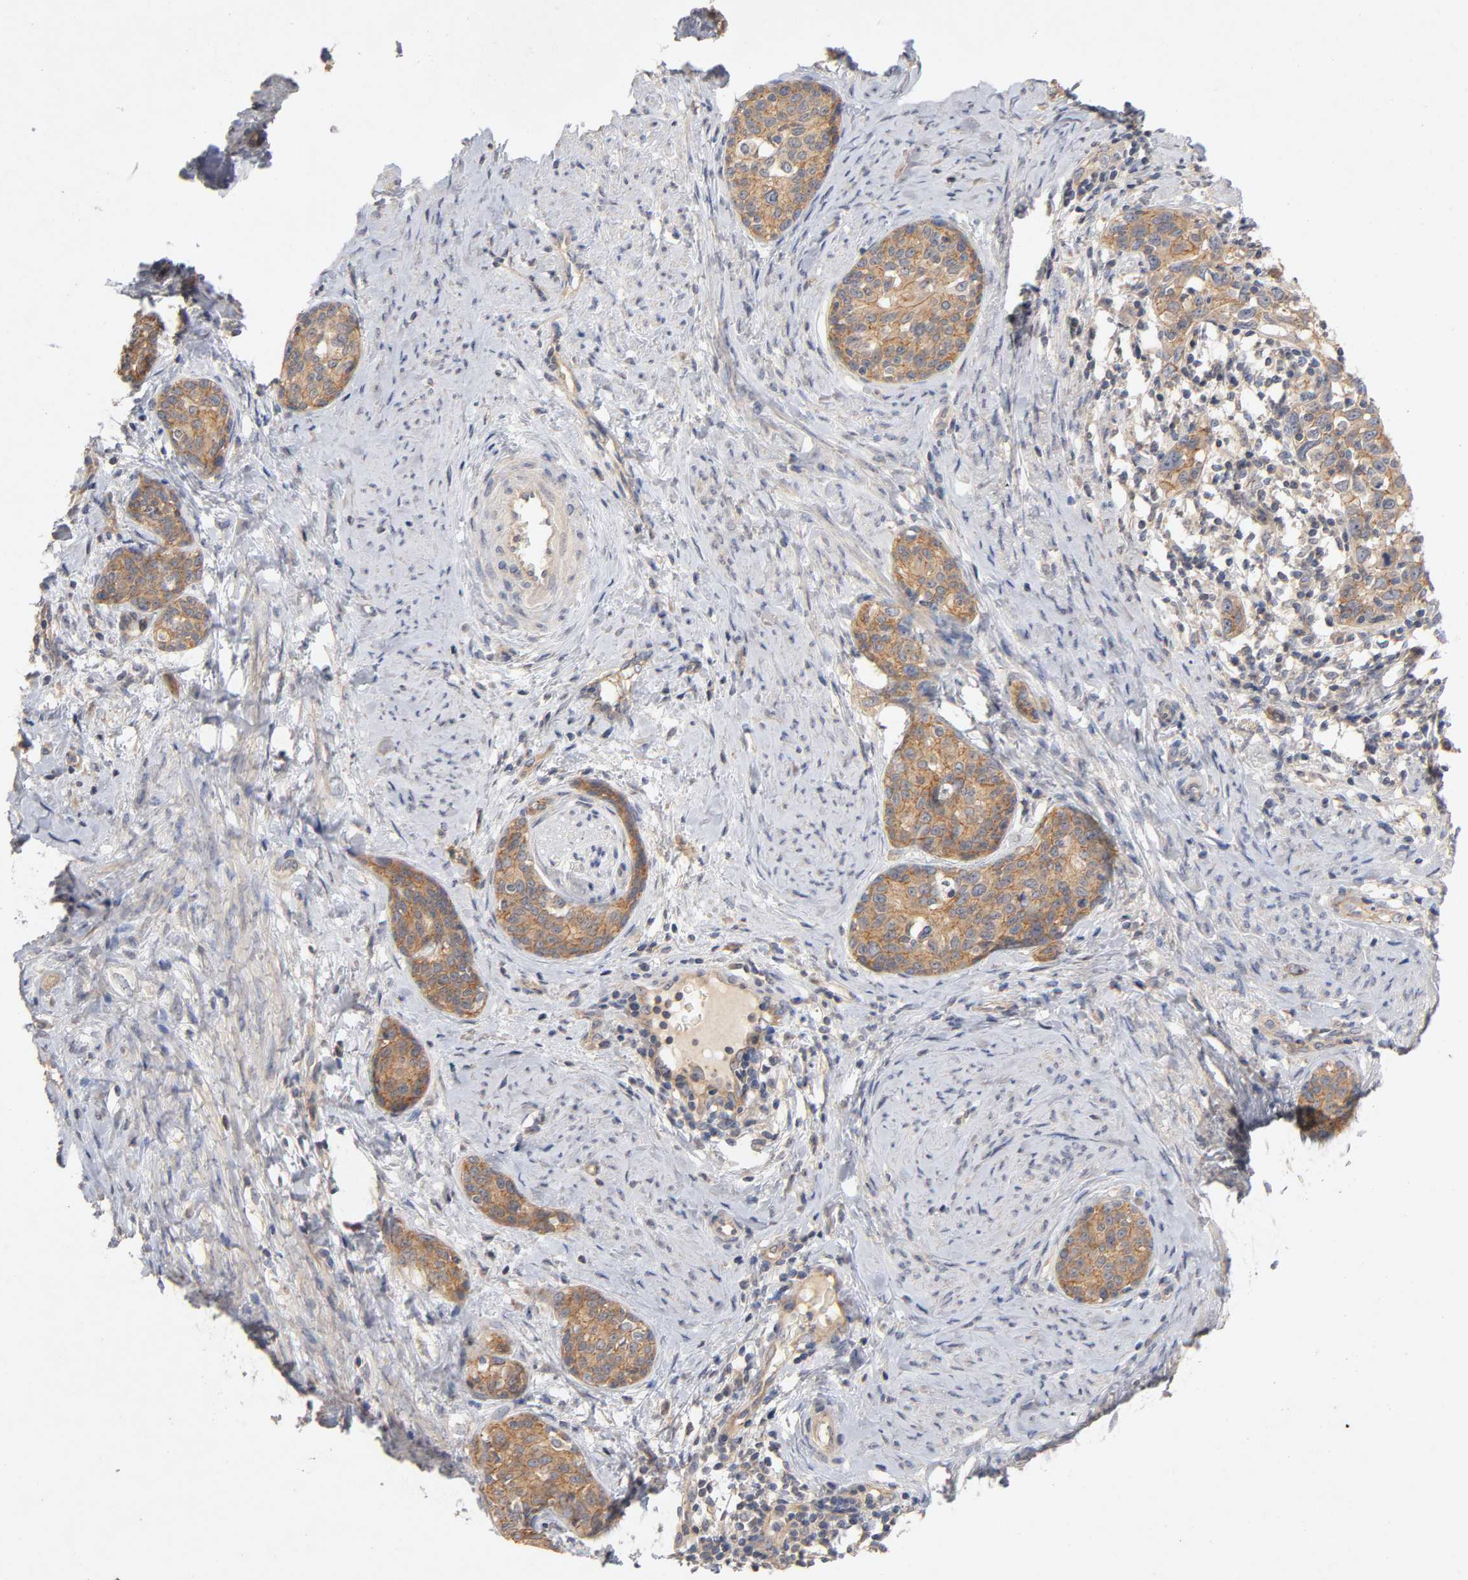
{"staining": {"intensity": "moderate", "quantity": ">75%", "location": "cytoplasmic/membranous"}, "tissue": "cervical cancer", "cell_type": "Tumor cells", "image_type": "cancer", "snomed": [{"axis": "morphology", "description": "Squamous cell carcinoma, NOS"}, {"axis": "morphology", "description": "Adenocarcinoma, NOS"}, {"axis": "topography", "description": "Cervix"}], "caption": "High-power microscopy captured an immunohistochemistry (IHC) micrograph of cervical cancer, revealing moderate cytoplasmic/membranous staining in about >75% of tumor cells.", "gene": "PDZD11", "patient": {"sex": "female", "age": 52}}